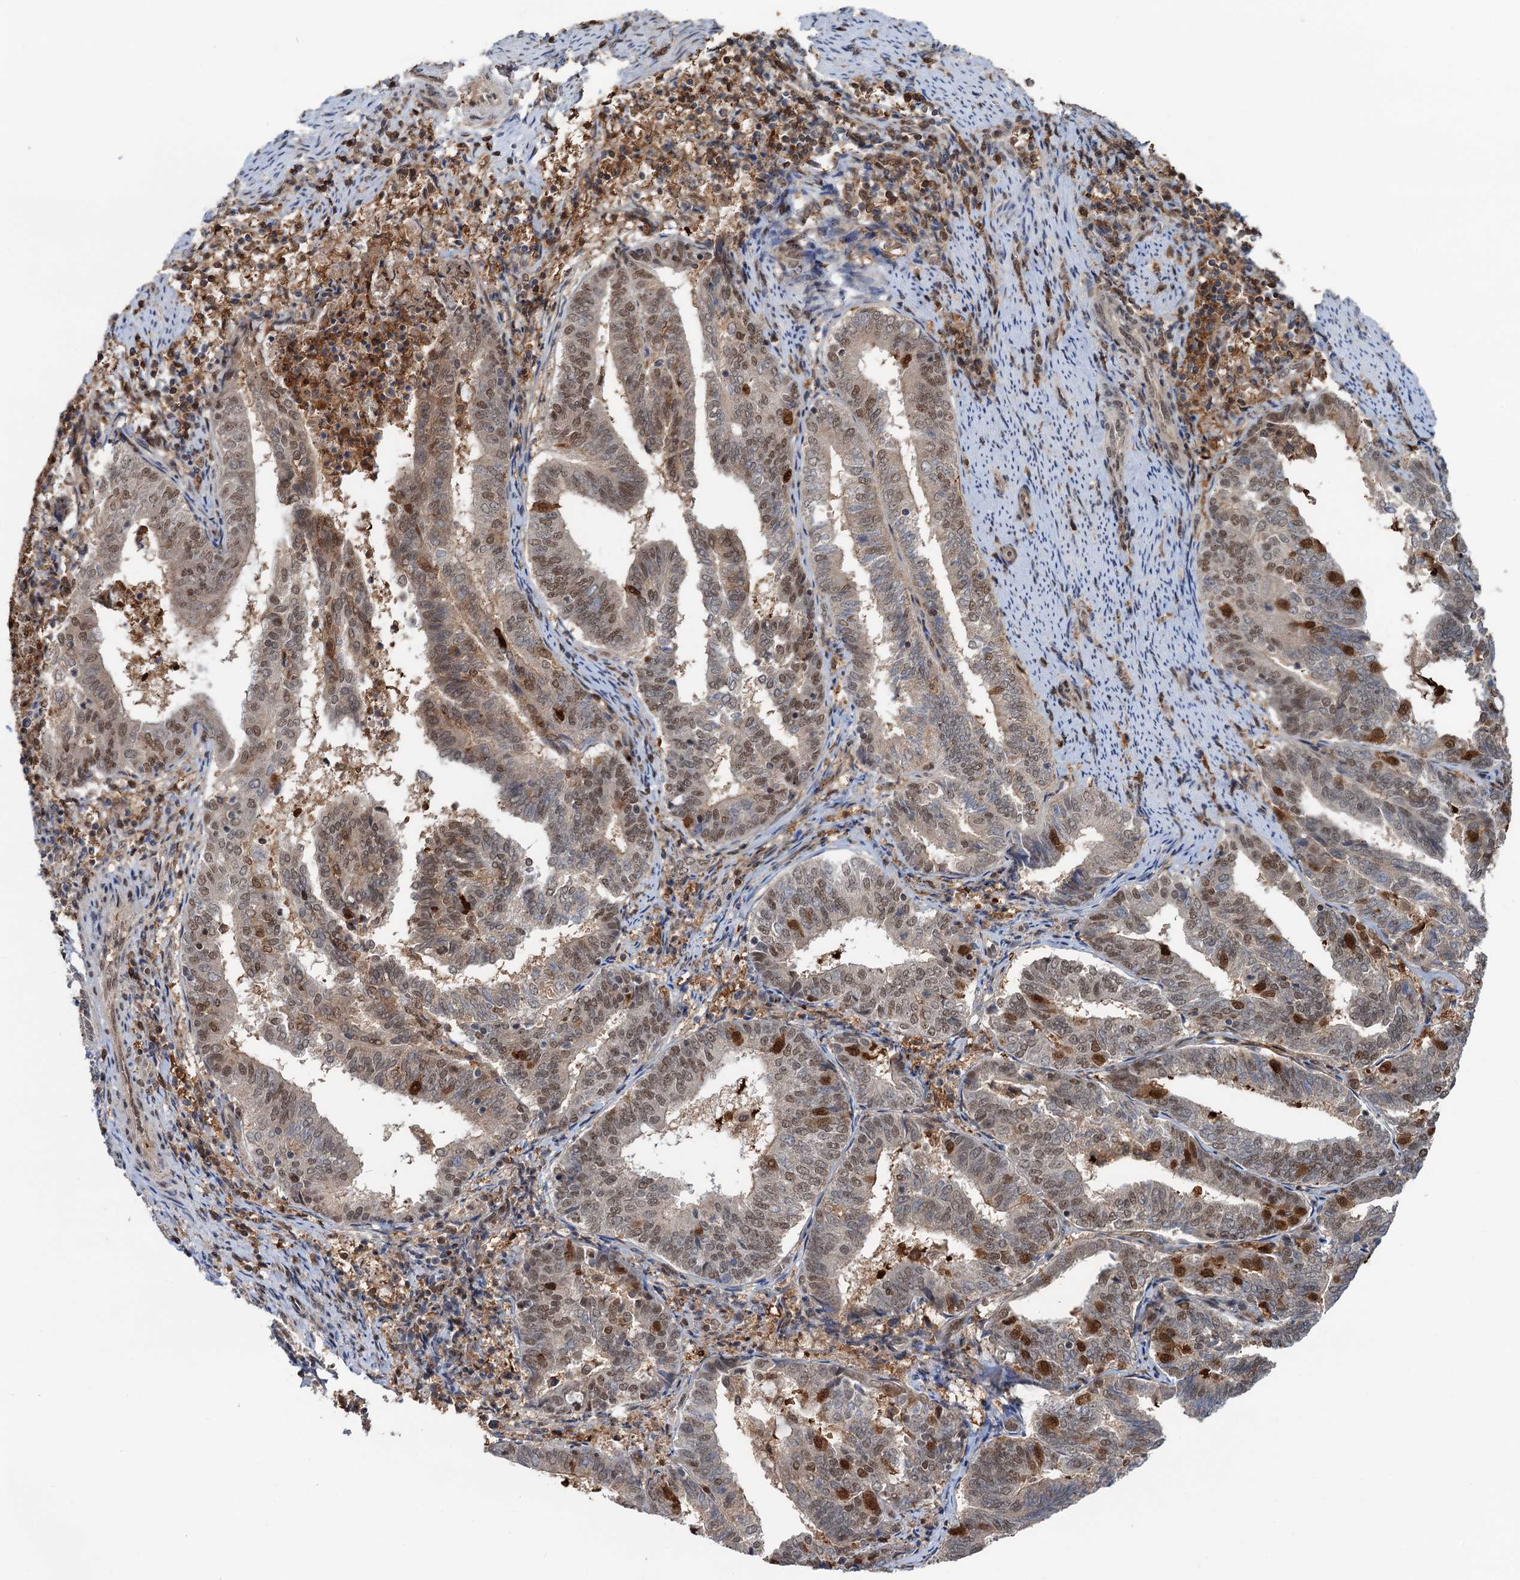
{"staining": {"intensity": "moderate", "quantity": "25%-75%", "location": "nuclear"}, "tissue": "endometrial cancer", "cell_type": "Tumor cells", "image_type": "cancer", "snomed": [{"axis": "morphology", "description": "Adenocarcinoma, NOS"}, {"axis": "topography", "description": "Endometrium"}], "caption": "Endometrial cancer stained with immunohistochemistry (IHC) shows moderate nuclear positivity in about 25%-75% of tumor cells.", "gene": "ZNF609", "patient": {"sex": "female", "age": 80}}